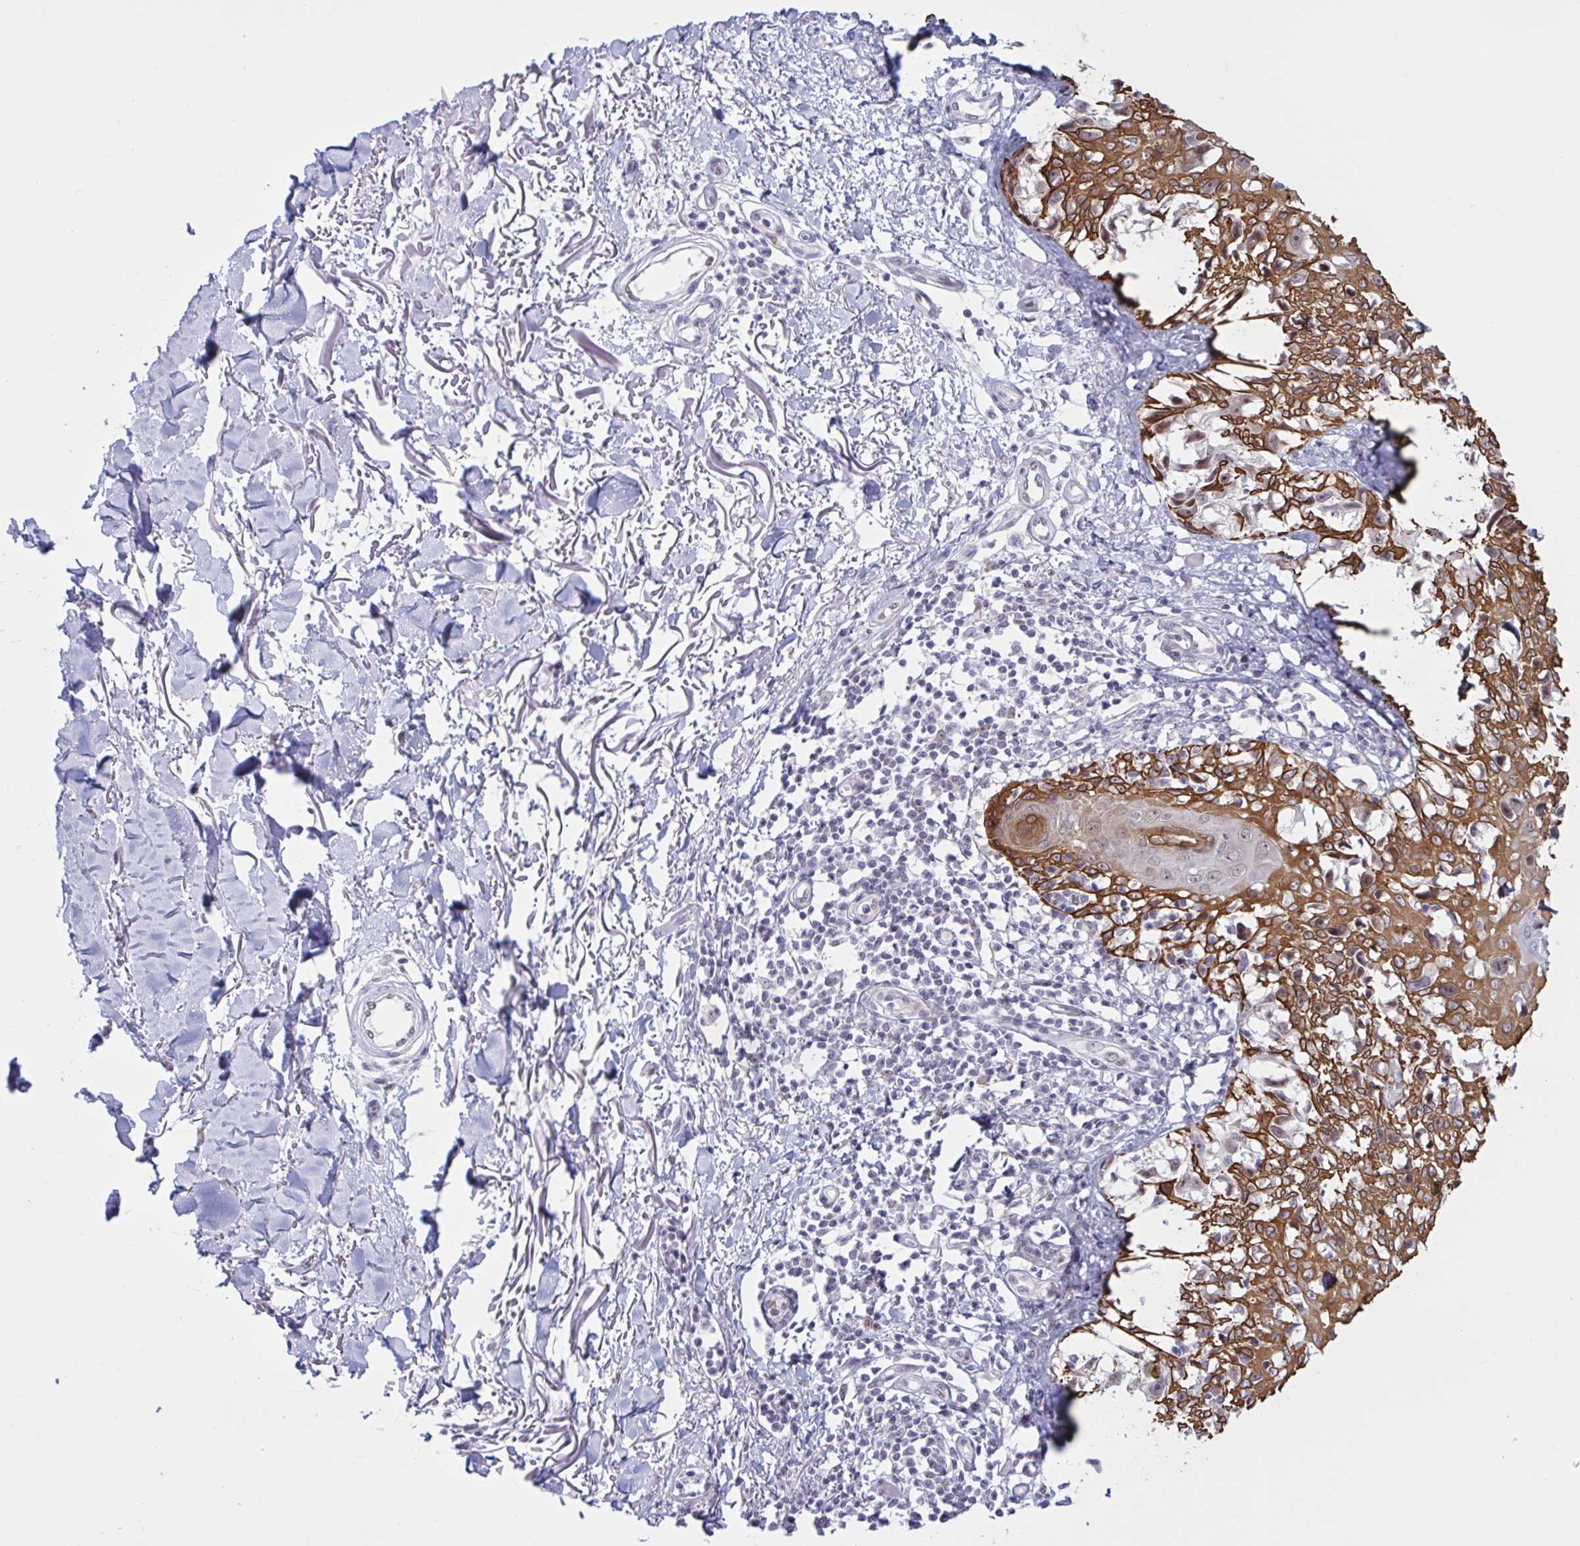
{"staining": {"intensity": "moderate", "quantity": ">75%", "location": "cytoplasmic/membranous"}, "tissue": "melanoma", "cell_type": "Tumor cells", "image_type": "cancer", "snomed": [{"axis": "morphology", "description": "Malignant melanoma, NOS"}, {"axis": "topography", "description": "Skin"}], "caption": "Immunohistochemistry photomicrograph of human malignant melanoma stained for a protein (brown), which exhibits medium levels of moderate cytoplasmic/membranous staining in about >75% of tumor cells.", "gene": "PRMT6", "patient": {"sex": "male", "age": 73}}